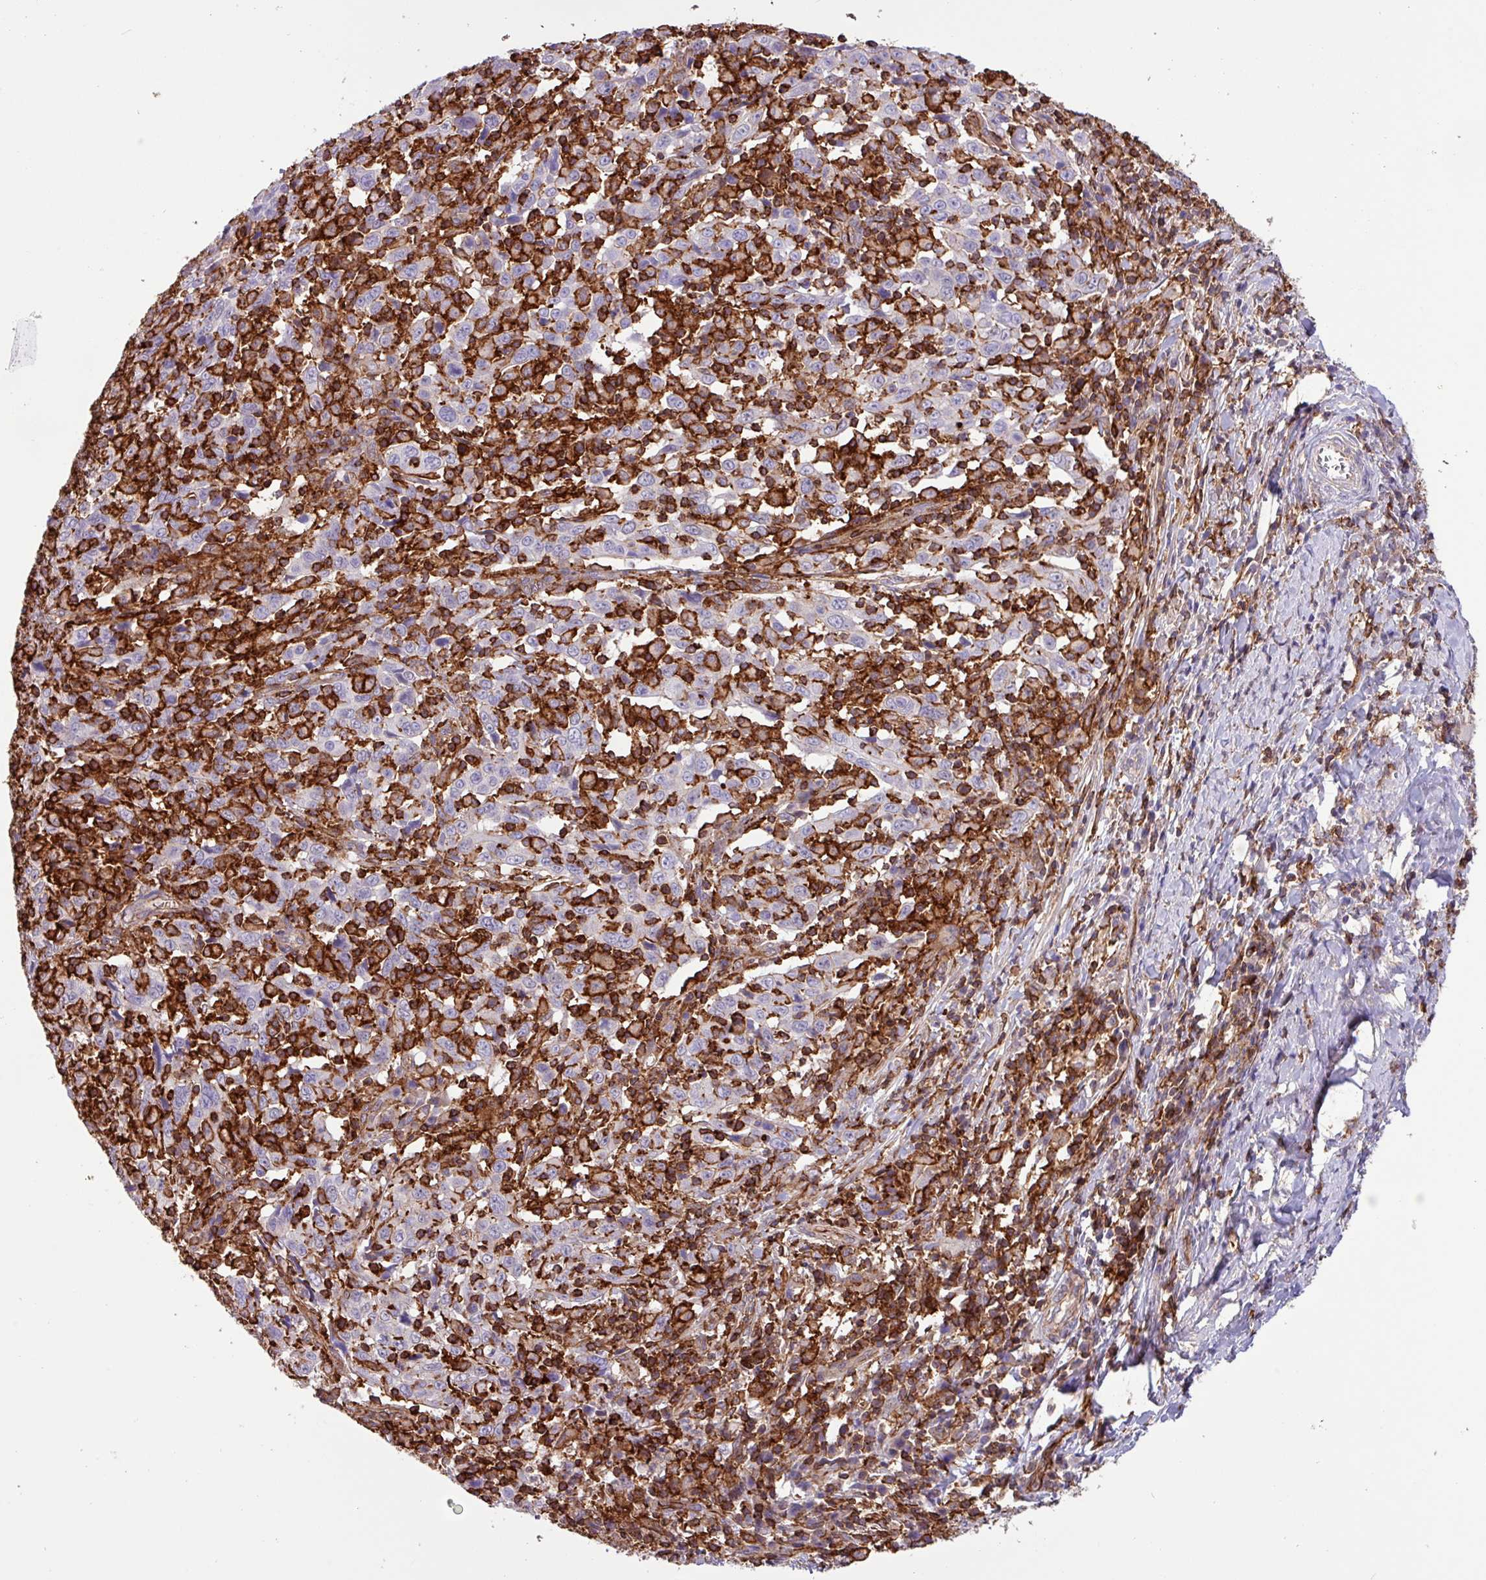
{"staining": {"intensity": "moderate", "quantity": "<25%", "location": "cytoplasmic/membranous"}, "tissue": "cervical cancer", "cell_type": "Tumor cells", "image_type": "cancer", "snomed": [{"axis": "morphology", "description": "Squamous cell carcinoma, NOS"}, {"axis": "topography", "description": "Cervix"}], "caption": "This micrograph shows immunohistochemistry (IHC) staining of cervical cancer, with low moderate cytoplasmic/membranous staining in about <25% of tumor cells.", "gene": "PPP1R18", "patient": {"sex": "female", "age": 46}}